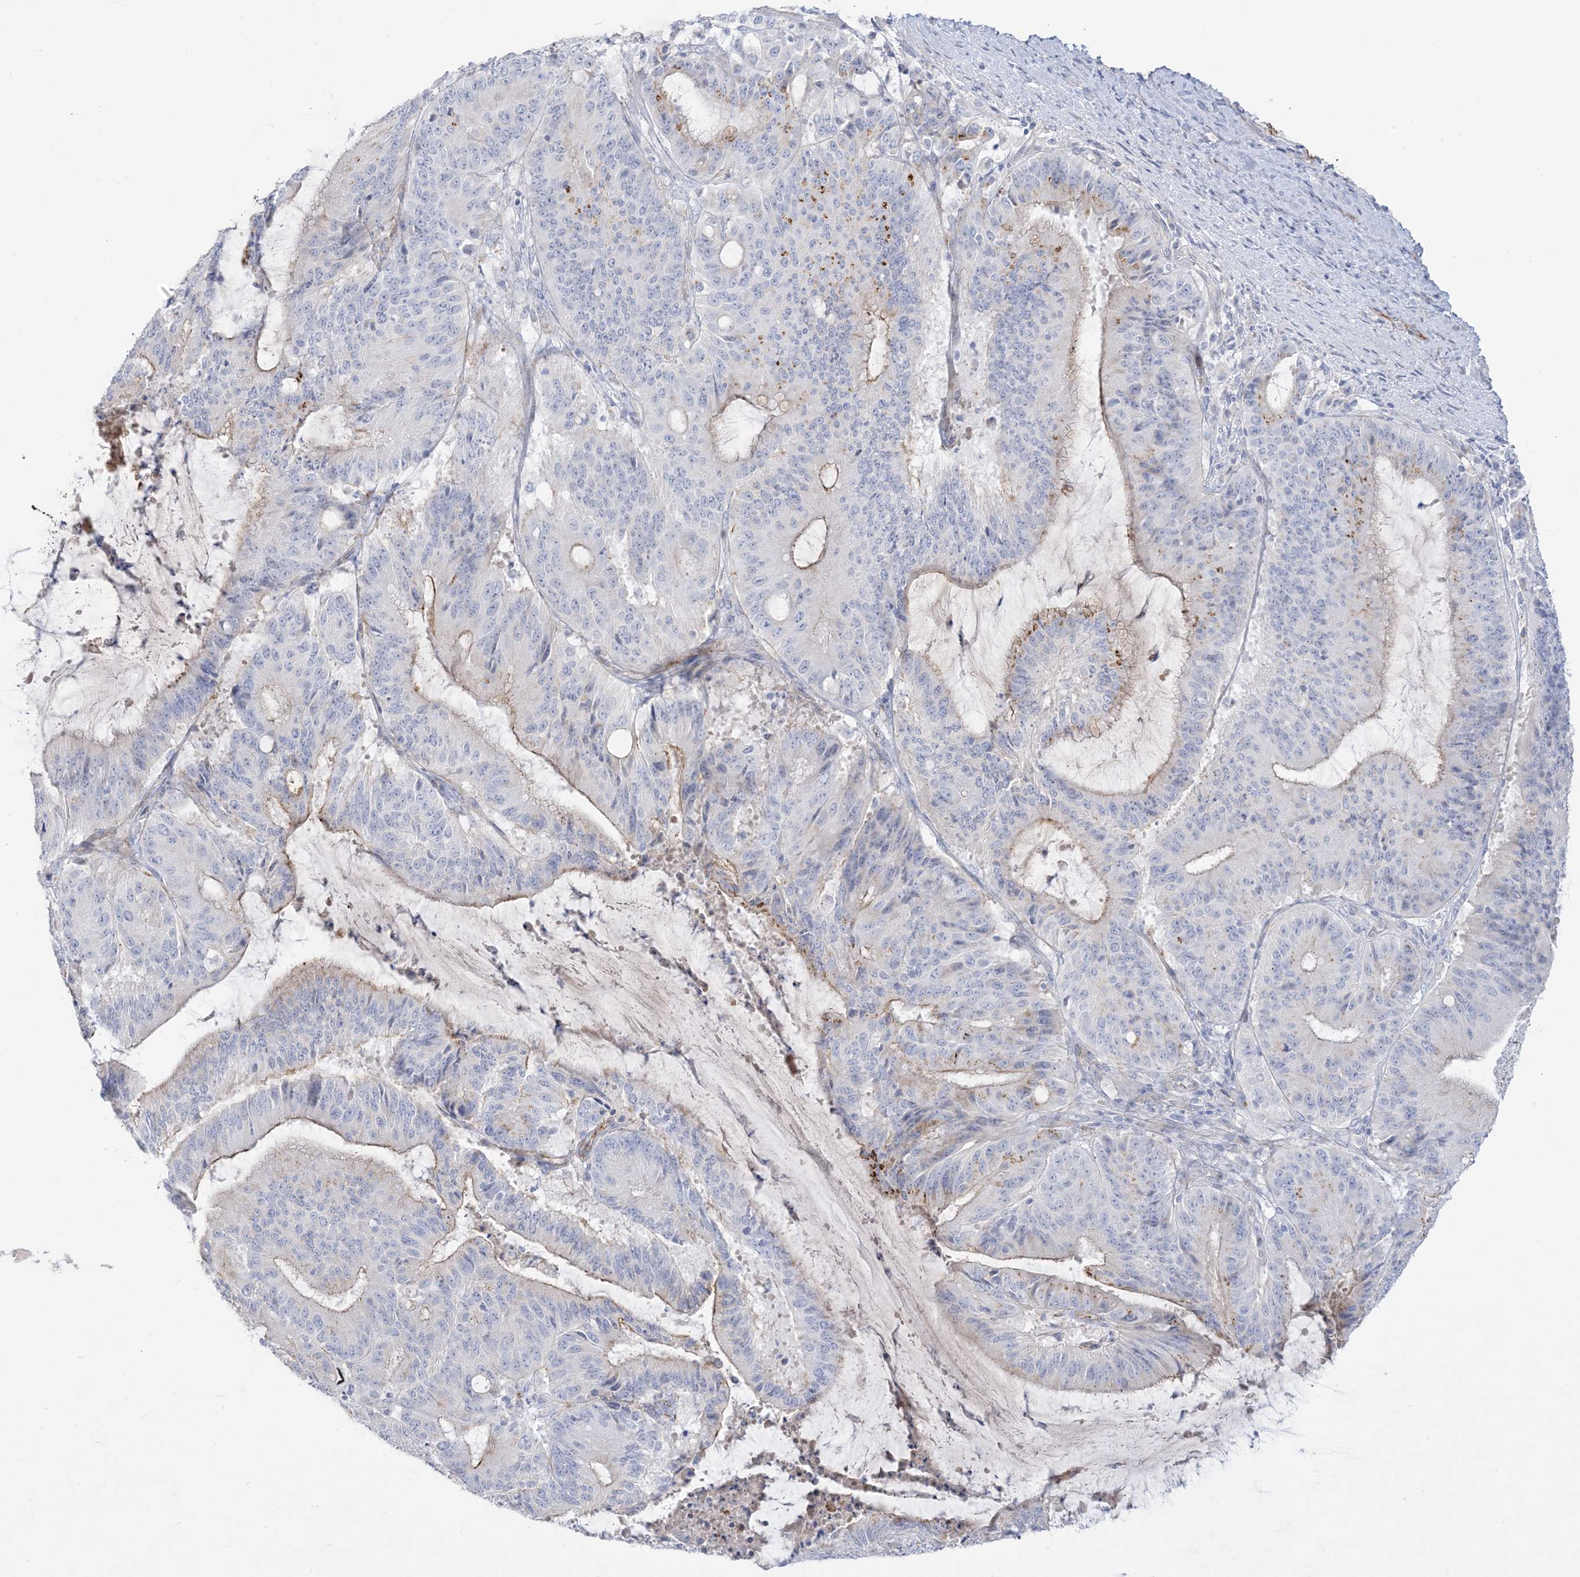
{"staining": {"intensity": "moderate", "quantity": "<25%", "location": "cytoplasmic/membranous"}, "tissue": "liver cancer", "cell_type": "Tumor cells", "image_type": "cancer", "snomed": [{"axis": "morphology", "description": "Normal tissue, NOS"}, {"axis": "morphology", "description": "Cholangiocarcinoma"}, {"axis": "topography", "description": "Liver"}, {"axis": "topography", "description": "Peripheral nerve tissue"}], "caption": "A high-resolution micrograph shows immunohistochemistry staining of cholangiocarcinoma (liver), which displays moderate cytoplasmic/membranous expression in approximately <25% of tumor cells.", "gene": "B3GNT7", "patient": {"sex": "female", "age": 73}}